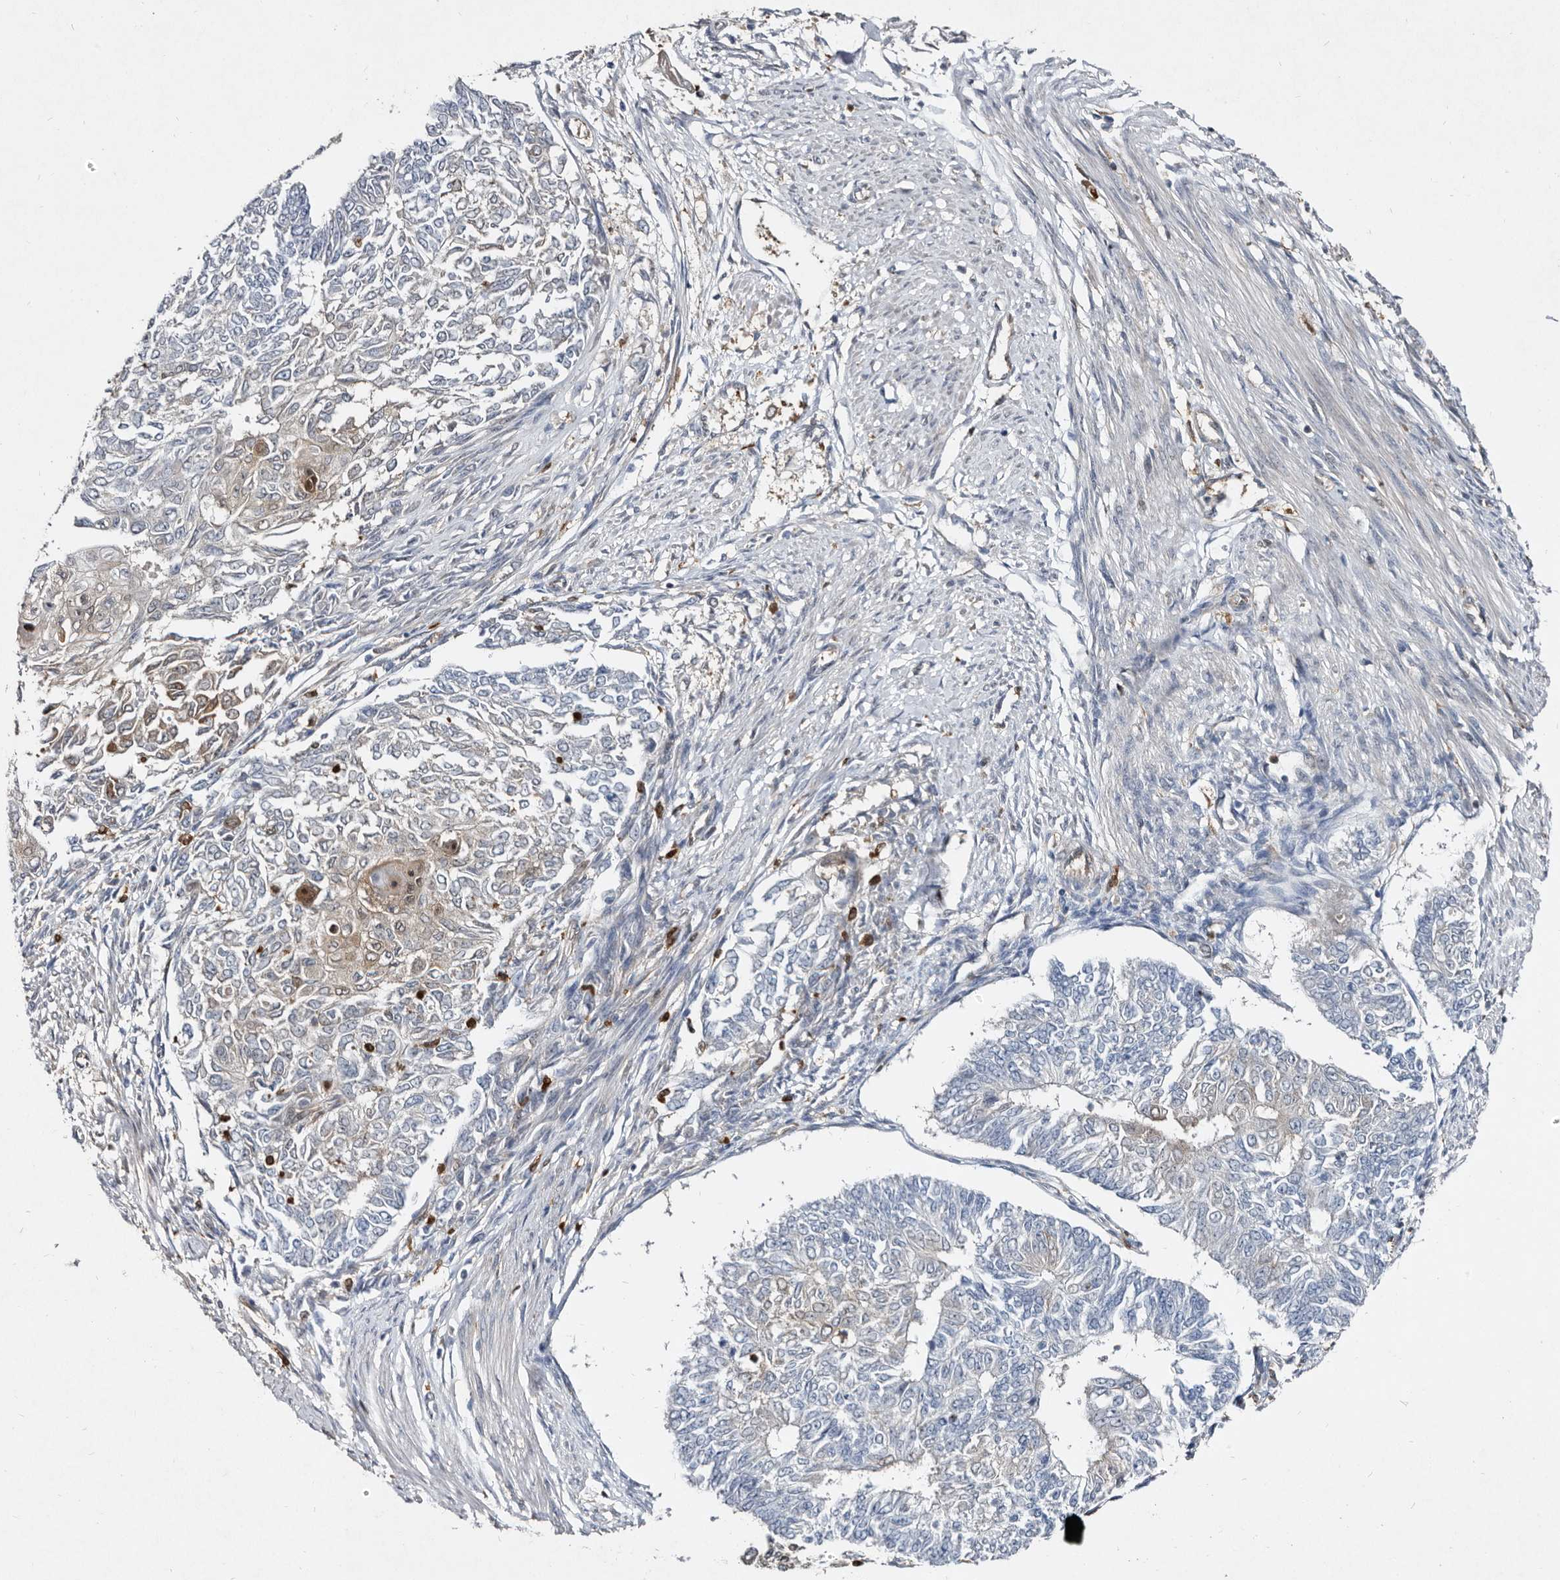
{"staining": {"intensity": "weak", "quantity": "<25%", "location": "cytoplasmic/membranous"}, "tissue": "endometrial cancer", "cell_type": "Tumor cells", "image_type": "cancer", "snomed": [{"axis": "morphology", "description": "Adenocarcinoma, NOS"}, {"axis": "topography", "description": "Endometrium"}], "caption": "There is no significant positivity in tumor cells of endometrial cancer (adenocarcinoma). (DAB (3,3'-diaminobenzidine) immunohistochemistry with hematoxylin counter stain).", "gene": "SERPINB8", "patient": {"sex": "female", "age": 32}}